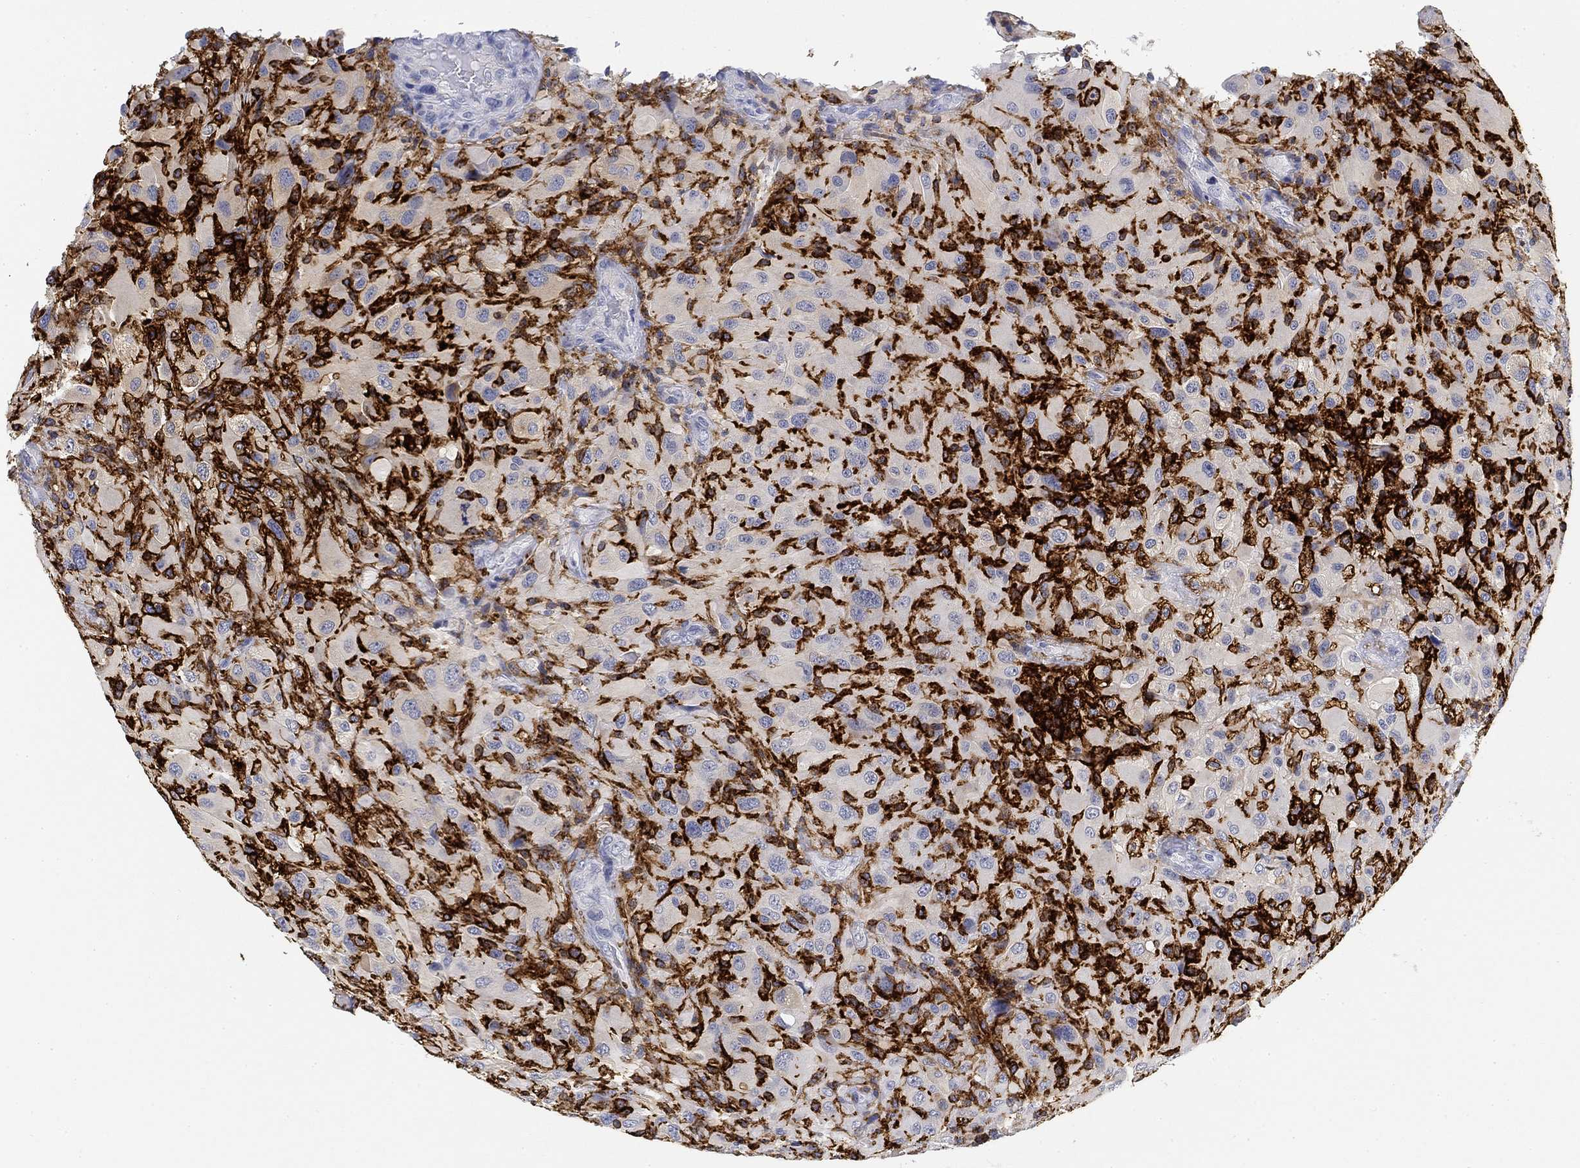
{"staining": {"intensity": "strong", "quantity": "<25%", "location": "cytoplasmic/membranous"}, "tissue": "glioma", "cell_type": "Tumor cells", "image_type": "cancer", "snomed": [{"axis": "morphology", "description": "Glioma, malignant, High grade"}, {"axis": "topography", "description": "Cerebral cortex"}], "caption": "Brown immunohistochemical staining in glioma reveals strong cytoplasmic/membranous positivity in approximately <25% of tumor cells.", "gene": "SLC2A5", "patient": {"sex": "male", "age": 35}}